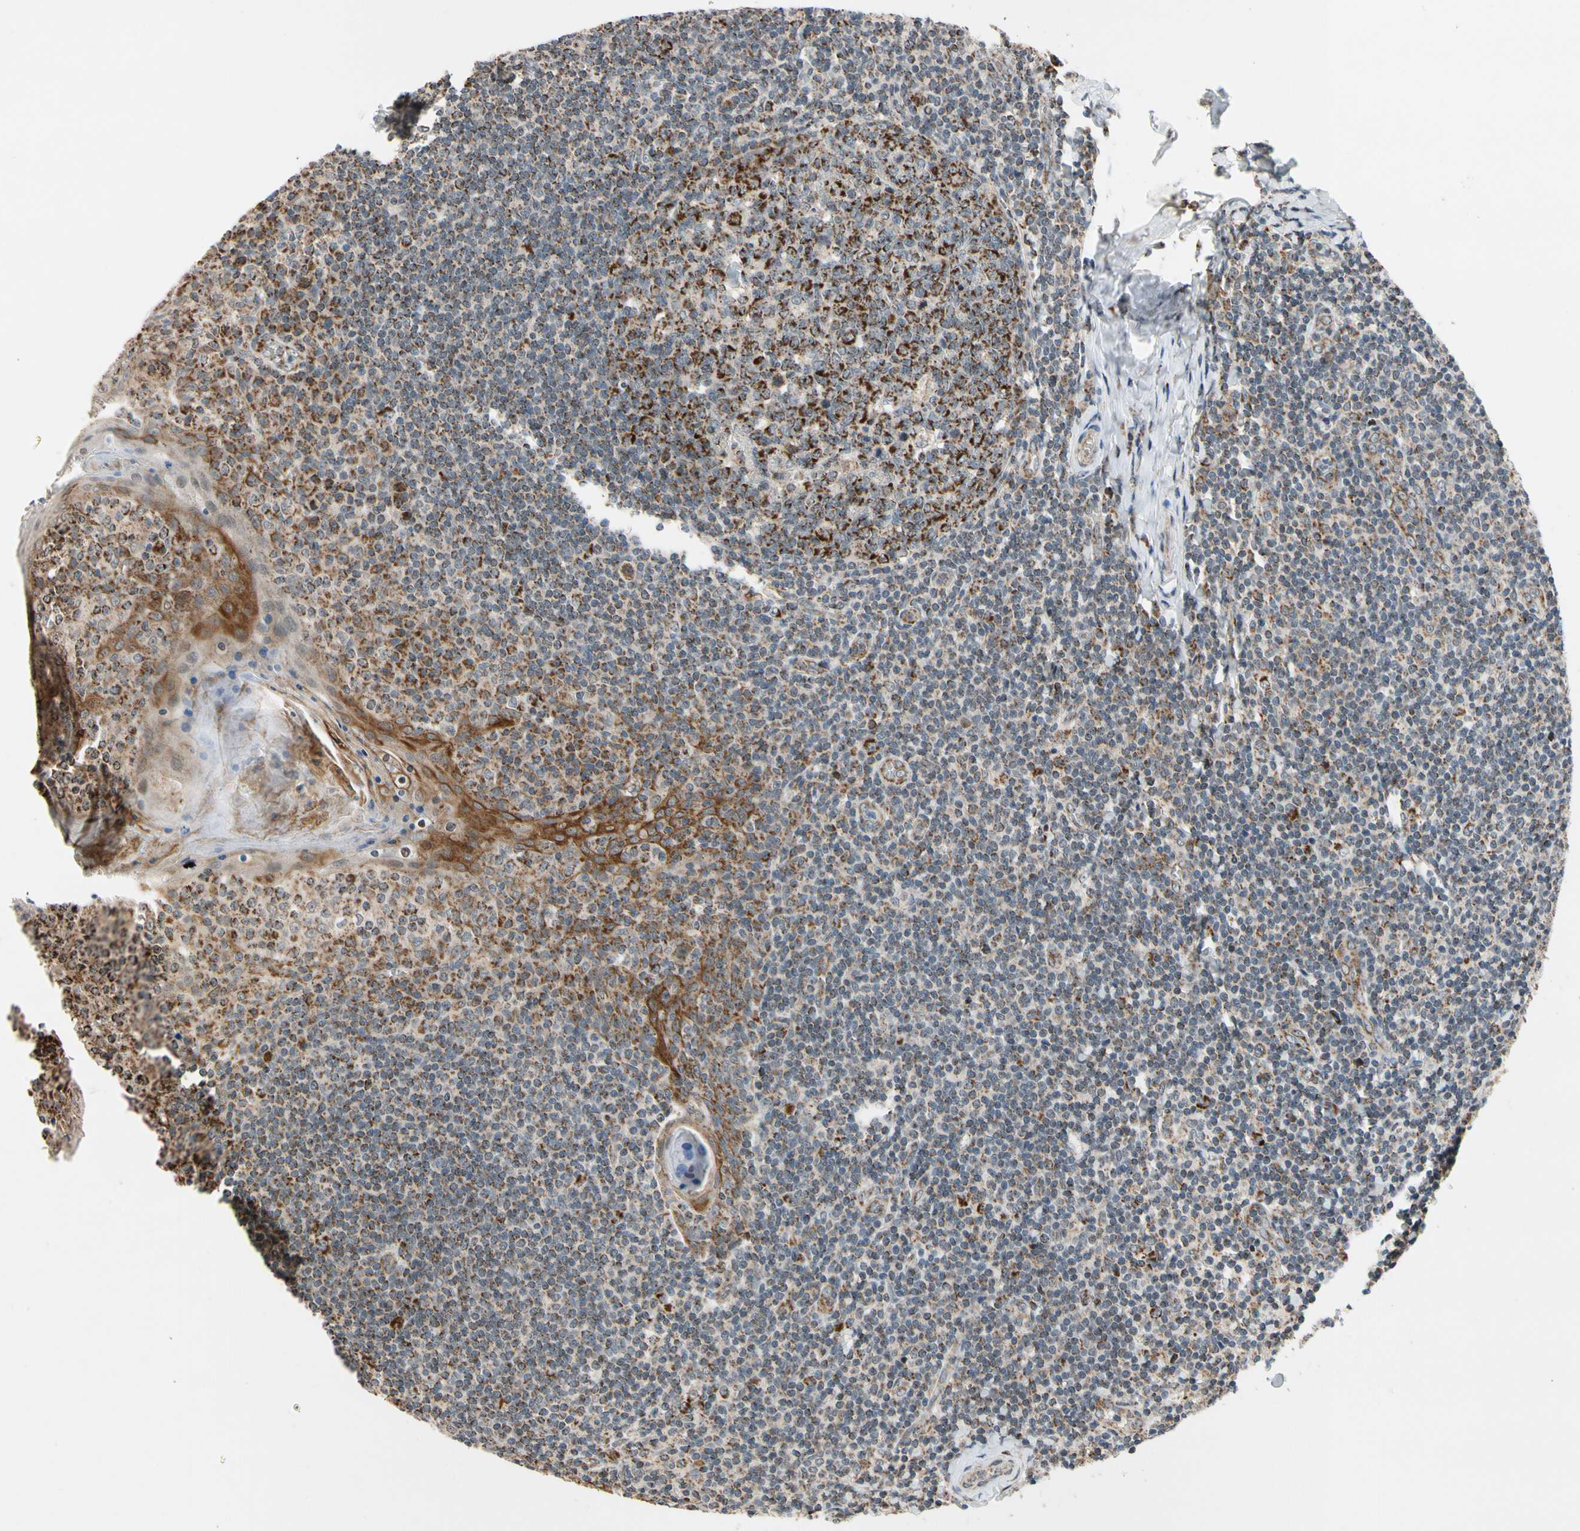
{"staining": {"intensity": "strong", "quantity": "25%-75%", "location": "cytoplasmic/membranous"}, "tissue": "tonsil", "cell_type": "Germinal center cells", "image_type": "normal", "snomed": [{"axis": "morphology", "description": "Normal tissue, NOS"}, {"axis": "topography", "description": "Tonsil"}], "caption": "IHC micrograph of unremarkable tonsil: human tonsil stained using immunohistochemistry (IHC) reveals high levels of strong protein expression localized specifically in the cytoplasmic/membranous of germinal center cells, appearing as a cytoplasmic/membranous brown color.", "gene": "KHDC4", "patient": {"sex": "male", "age": 31}}